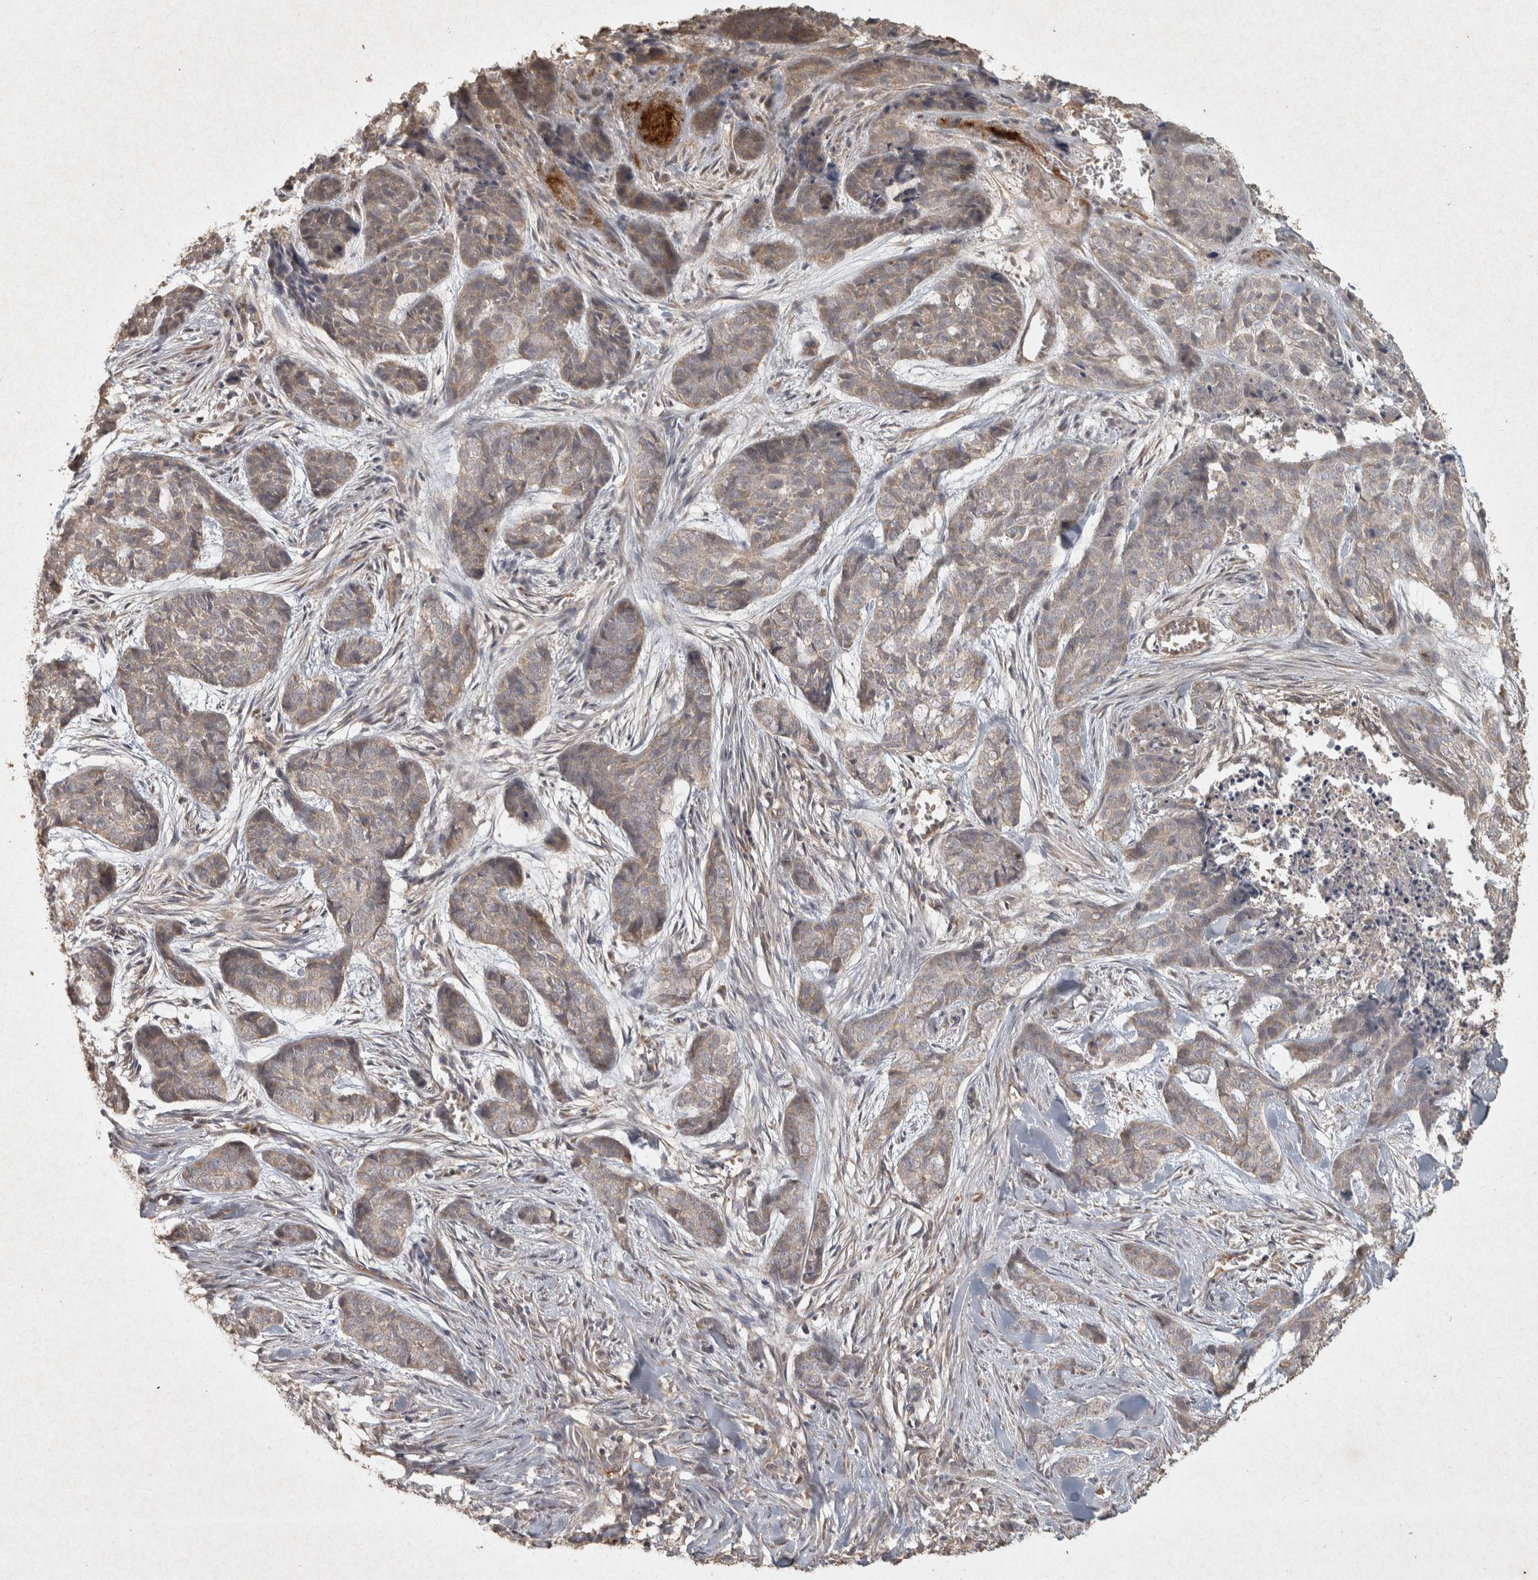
{"staining": {"intensity": "weak", "quantity": ">75%", "location": "cytoplasmic/membranous"}, "tissue": "skin cancer", "cell_type": "Tumor cells", "image_type": "cancer", "snomed": [{"axis": "morphology", "description": "Basal cell carcinoma"}, {"axis": "topography", "description": "Skin"}], "caption": "A low amount of weak cytoplasmic/membranous staining is present in about >75% of tumor cells in basal cell carcinoma (skin) tissue.", "gene": "OSTN", "patient": {"sex": "female", "age": 64}}